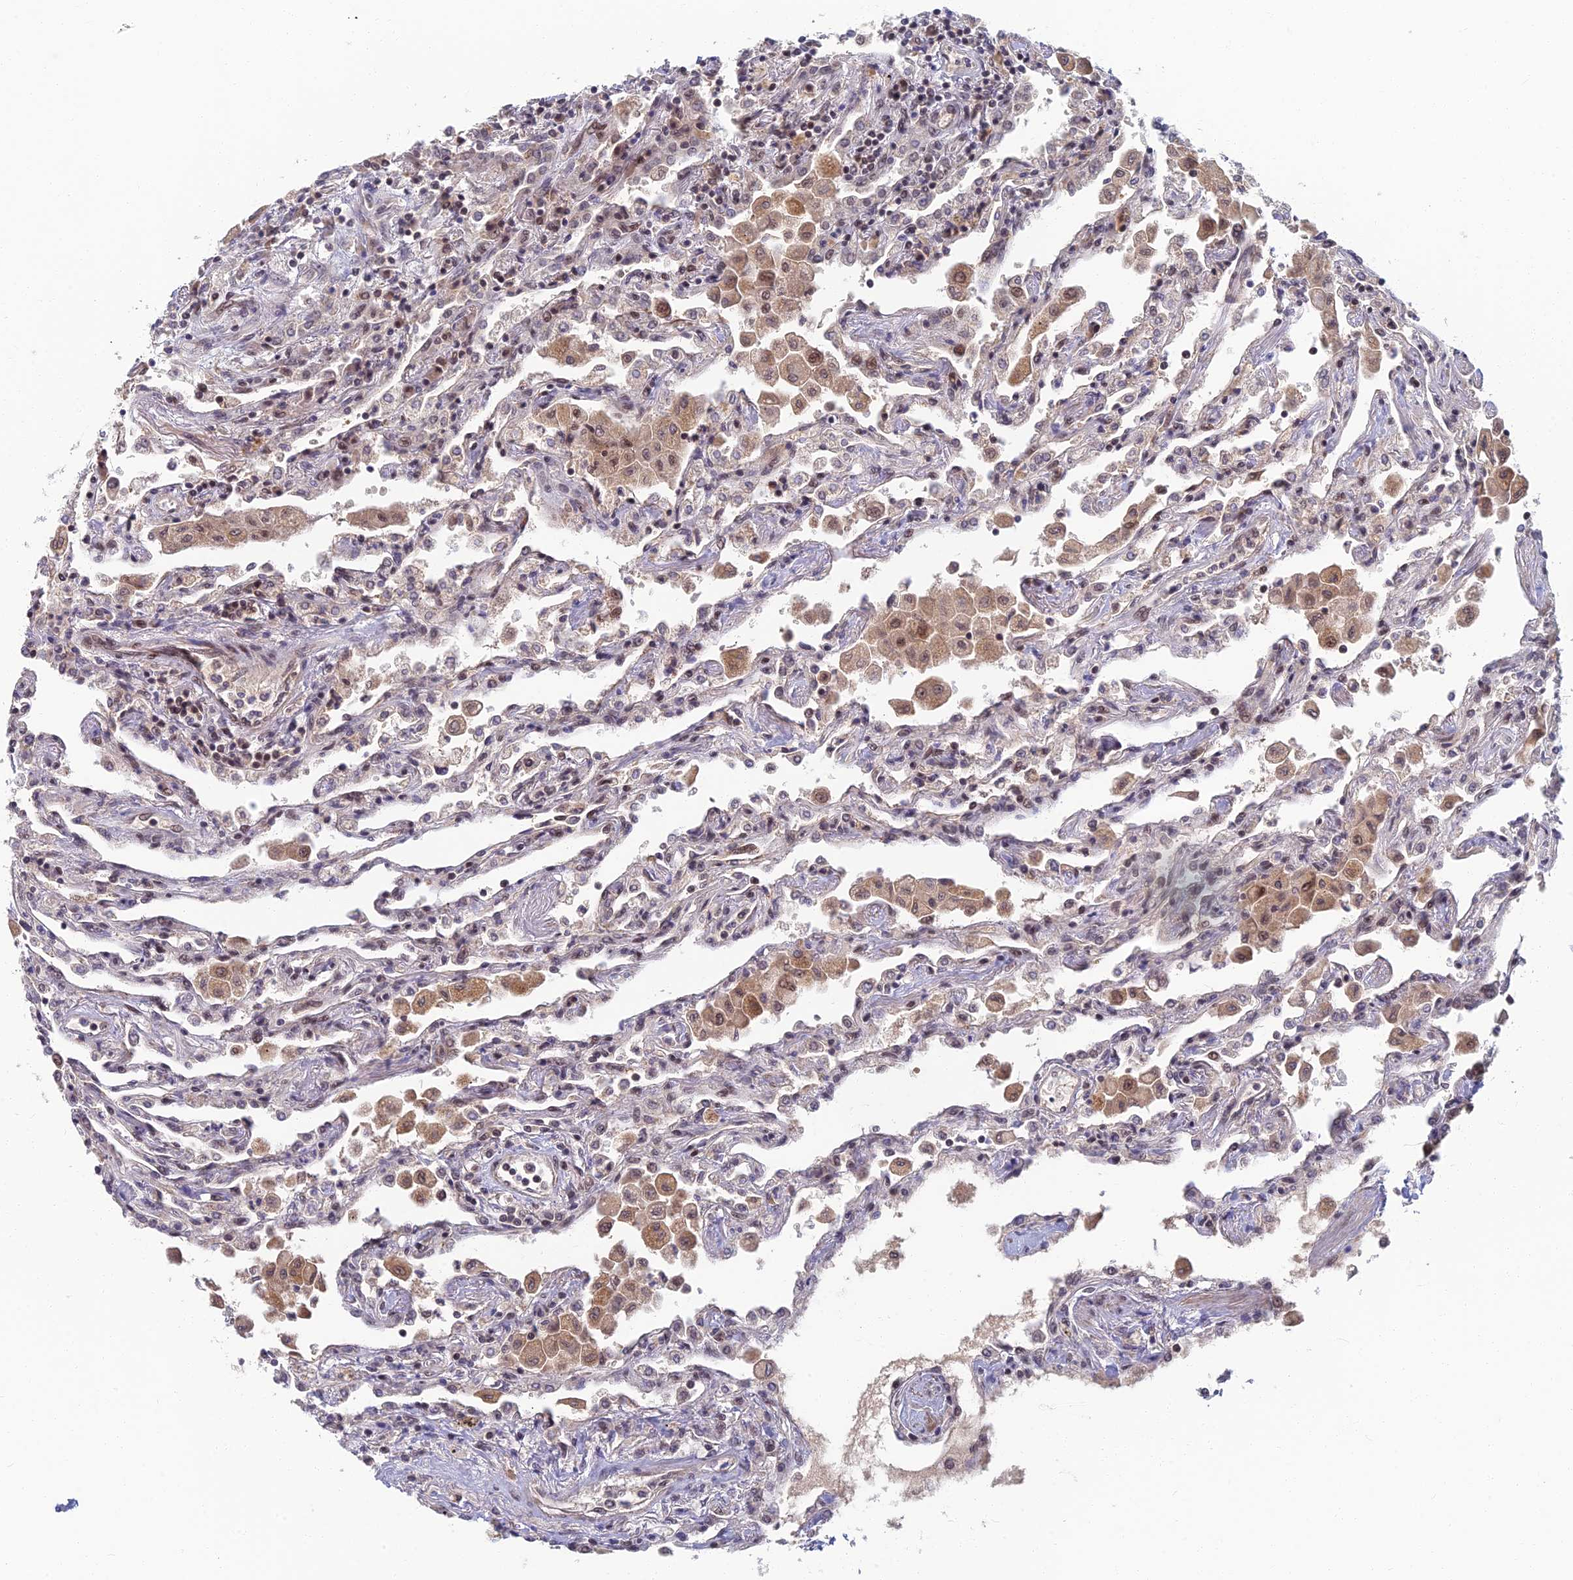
{"staining": {"intensity": "strong", "quantity": "25%-75%", "location": "nuclear"}, "tissue": "lung", "cell_type": "Alveolar cells", "image_type": "normal", "snomed": [{"axis": "morphology", "description": "Normal tissue, NOS"}, {"axis": "topography", "description": "Bronchus"}, {"axis": "topography", "description": "Lung"}], "caption": "Alveolar cells demonstrate high levels of strong nuclear expression in approximately 25%-75% of cells in unremarkable lung. (DAB IHC with brightfield microscopy, high magnification).", "gene": "TCEA2", "patient": {"sex": "female", "age": 49}}